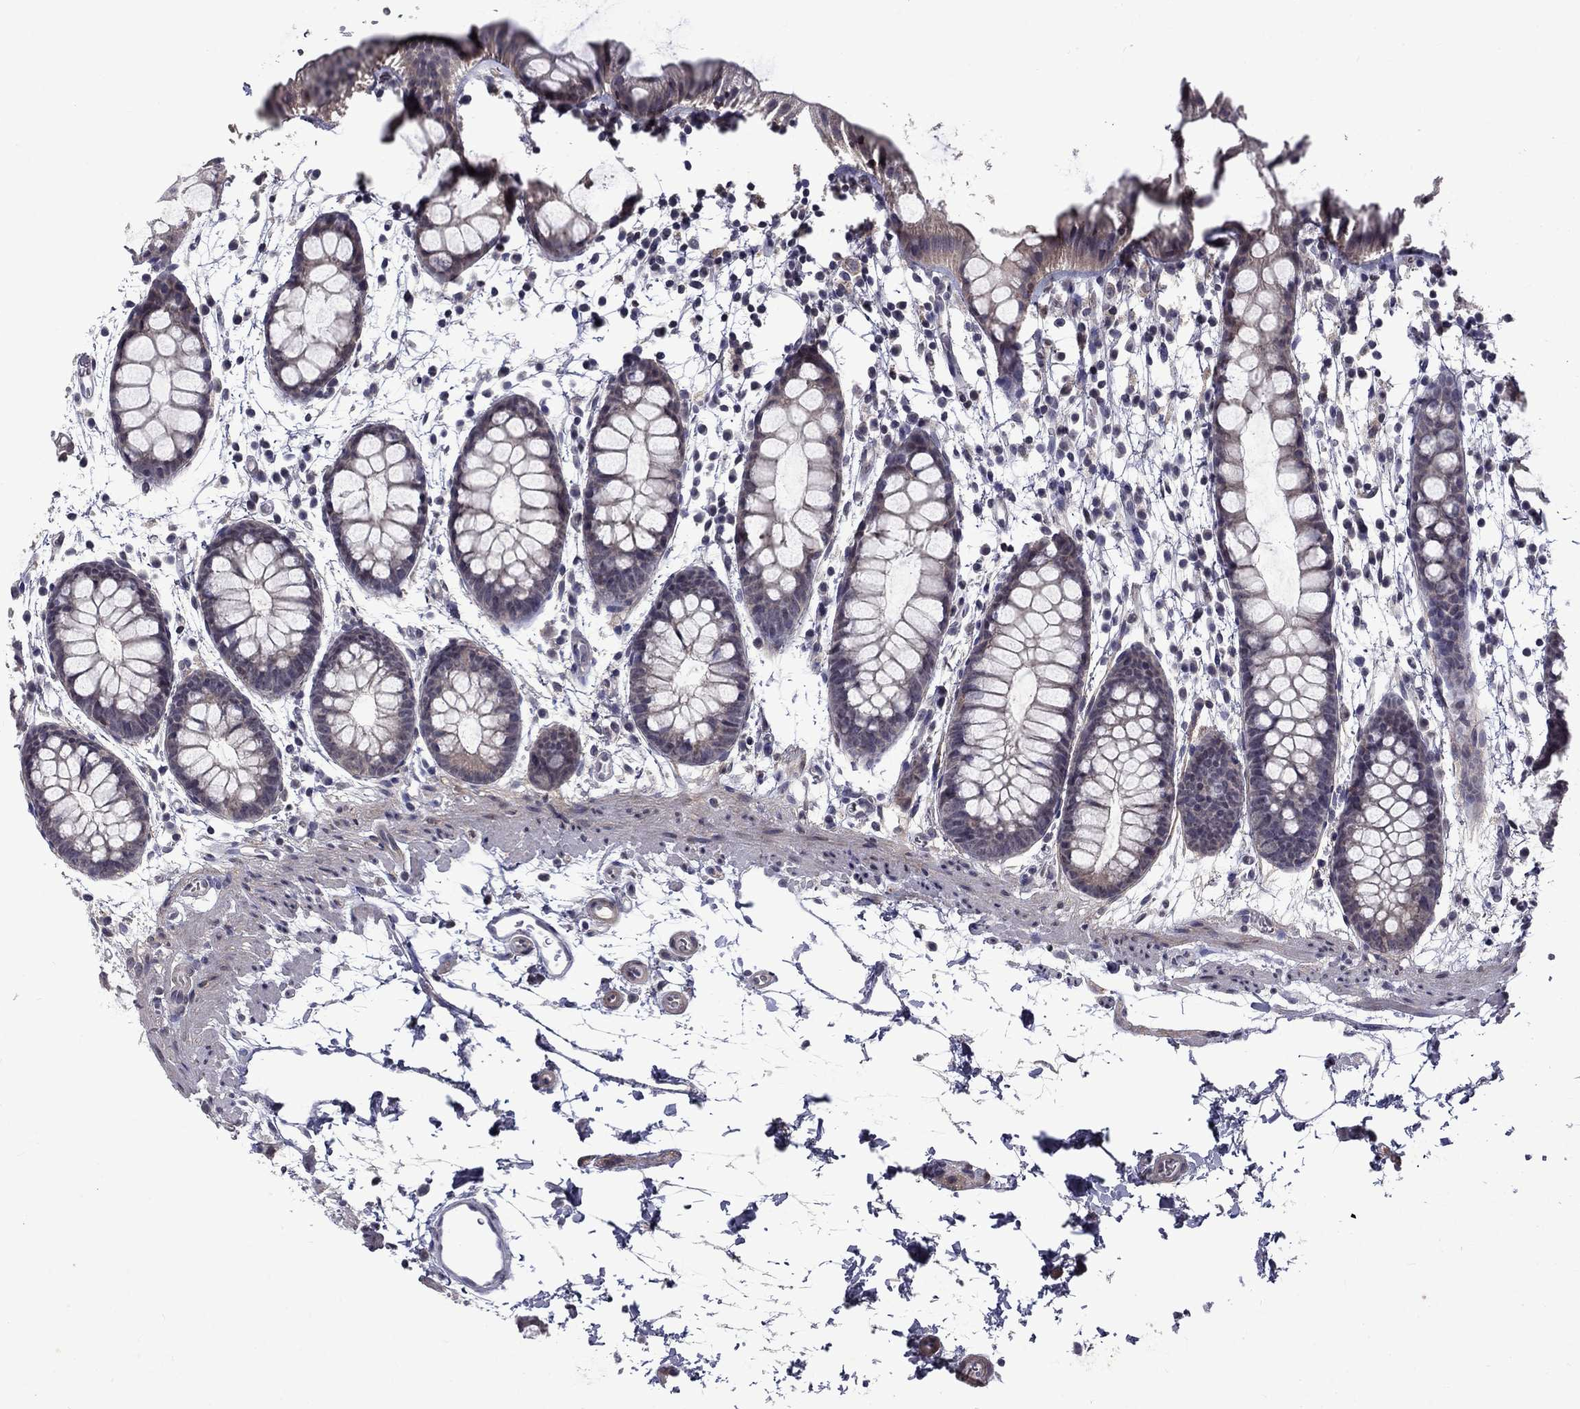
{"staining": {"intensity": "negative", "quantity": "none", "location": "none"}, "tissue": "rectum", "cell_type": "Glandular cells", "image_type": "normal", "snomed": [{"axis": "morphology", "description": "Normal tissue, NOS"}, {"axis": "topography", "description": "Rectum"}], "caption": "An immunohistochemistry (IHC) image of normal rectum is shown. There is no staining in glandular cells of rectum.", "gene": "SNTA1", "patient": {"sex": "male", "age": 57}}